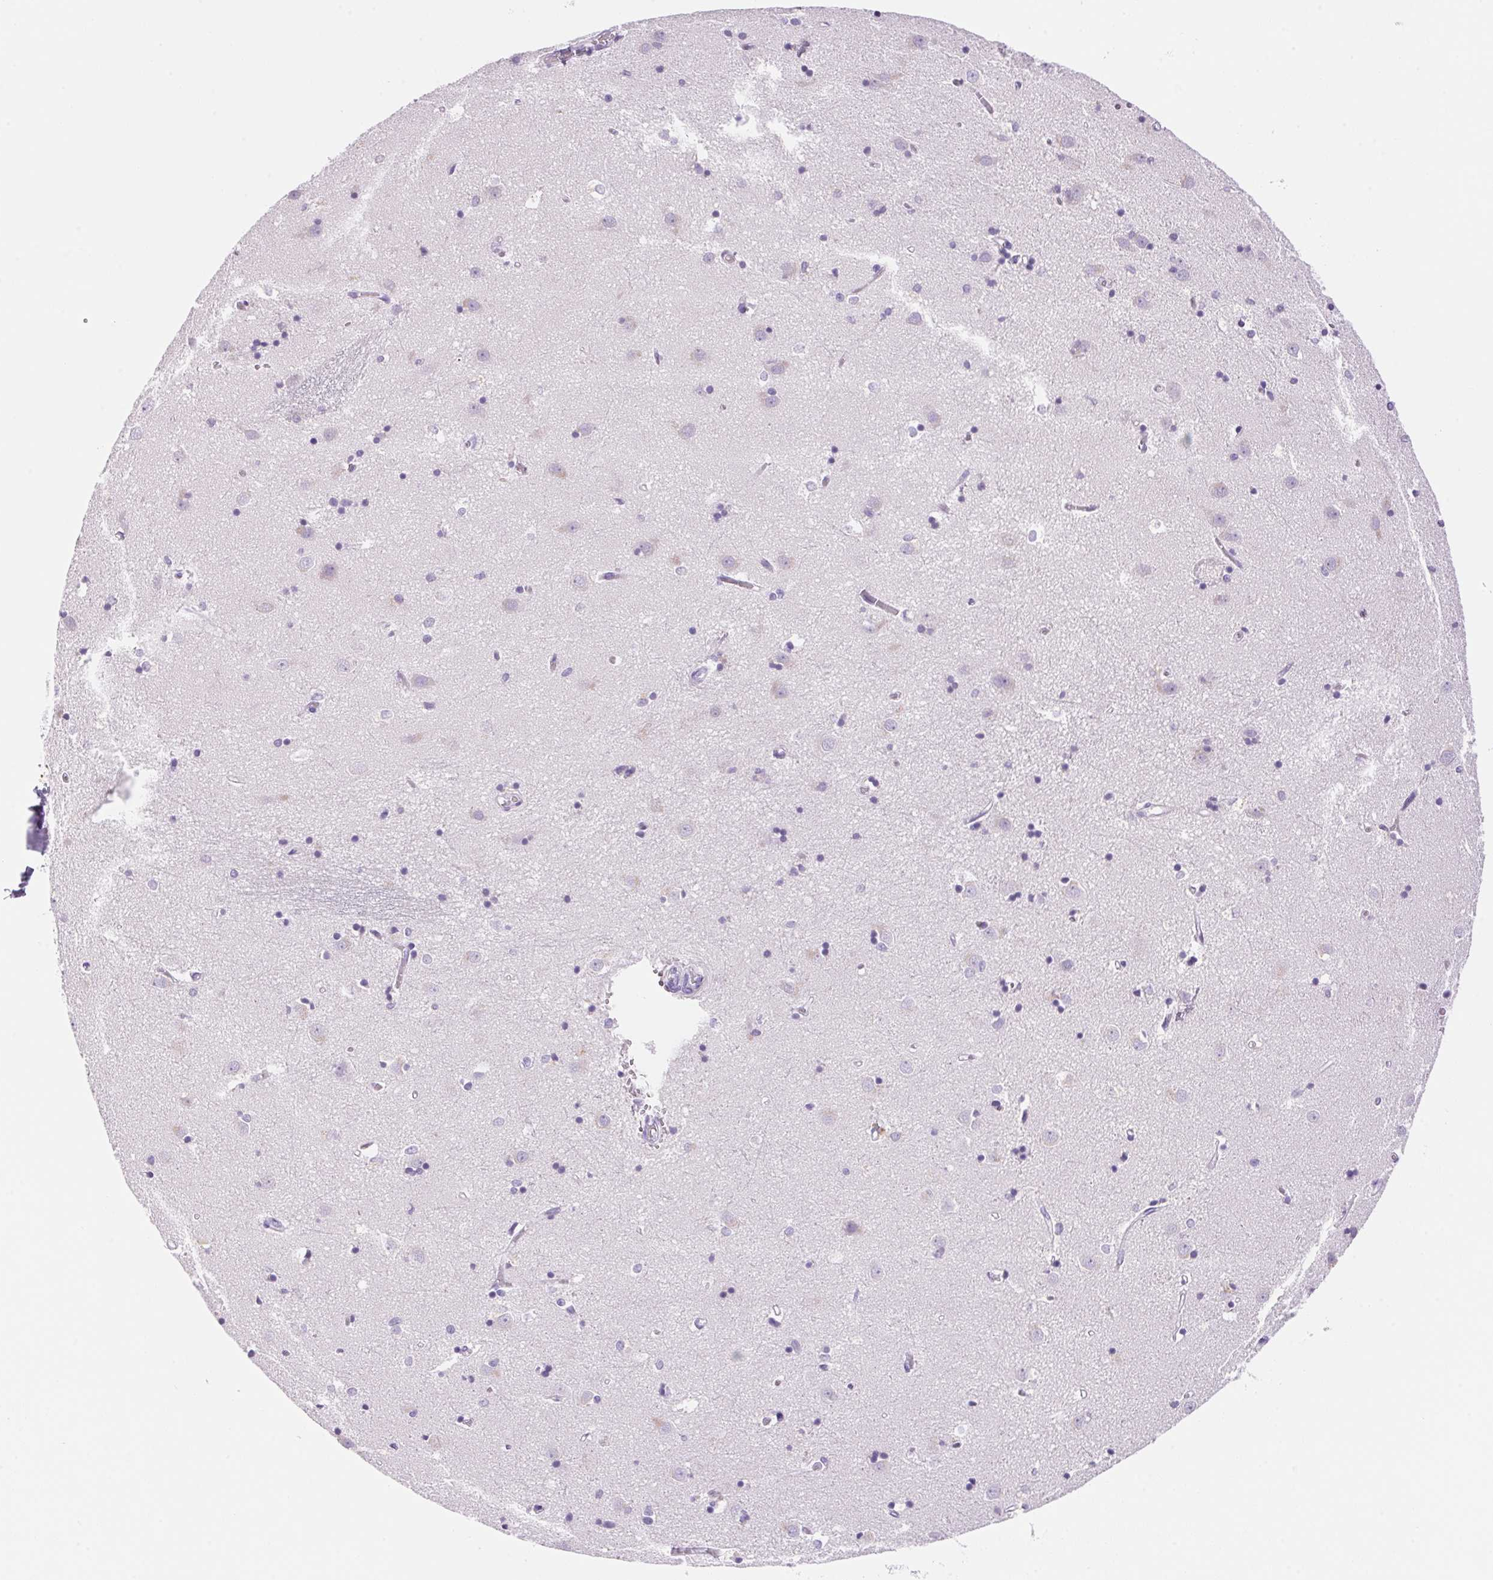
{"staining": {"intensity": "negative", "quantity": "none", "location": "none"}, "tissue": "caudate", "cell_type": "Glial cells", "image_type": "normal", "snomed": [{"axis": "morphology", "description": "Normal tissue, NOS"}, {"axis": "topography", "description": "Lateral ventricle wall"}], "caption": "This is an immunohistochemistry micrograph of normal caudate. There is no staining in glial cells.", "gene": "DHCR24", "patient": {"sex": "male", "age": 54}}